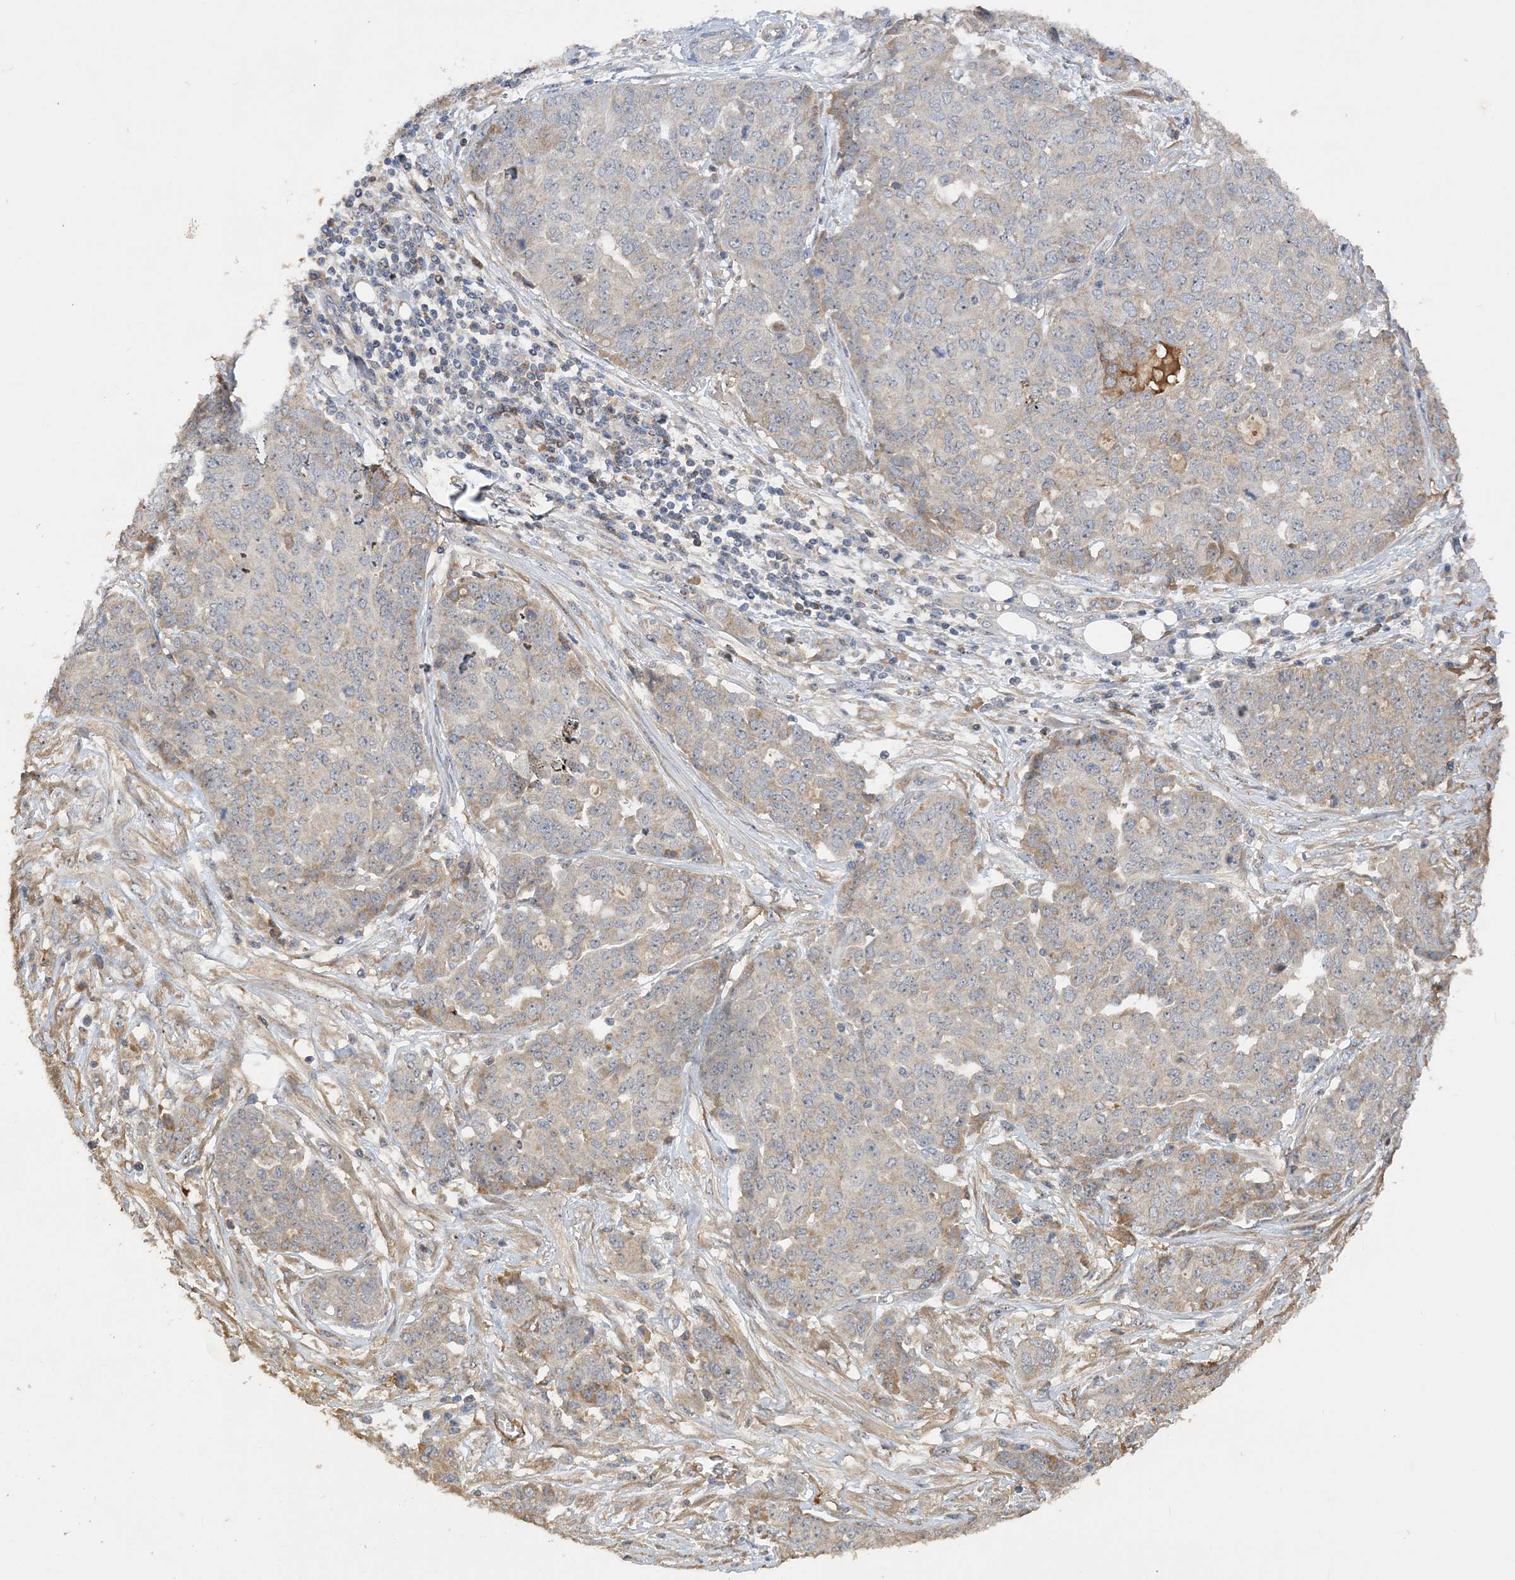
{"staining": {"intensity": "weak", "quantity": "<25%", "location": "cytoplasmic/membranous"}, "tissue": "ovarian cancer", "cell_type": "Tumor cells", "image_type": "cancer", "snomed": [{"axis": "morphology", "description": "Cystadenocarcinoma, serous, NOS"}, {"axis": "topography", "description": "Soft tissue"}, {"axis": "topography", "description": "Ovary"}], "caption": "Micrograph shows no protein staining in tumor cells of ovarian serous cystadenocarcinoma tissue.", "gene": "GRINA", "patient": {"sex": "female", "age": 57}}